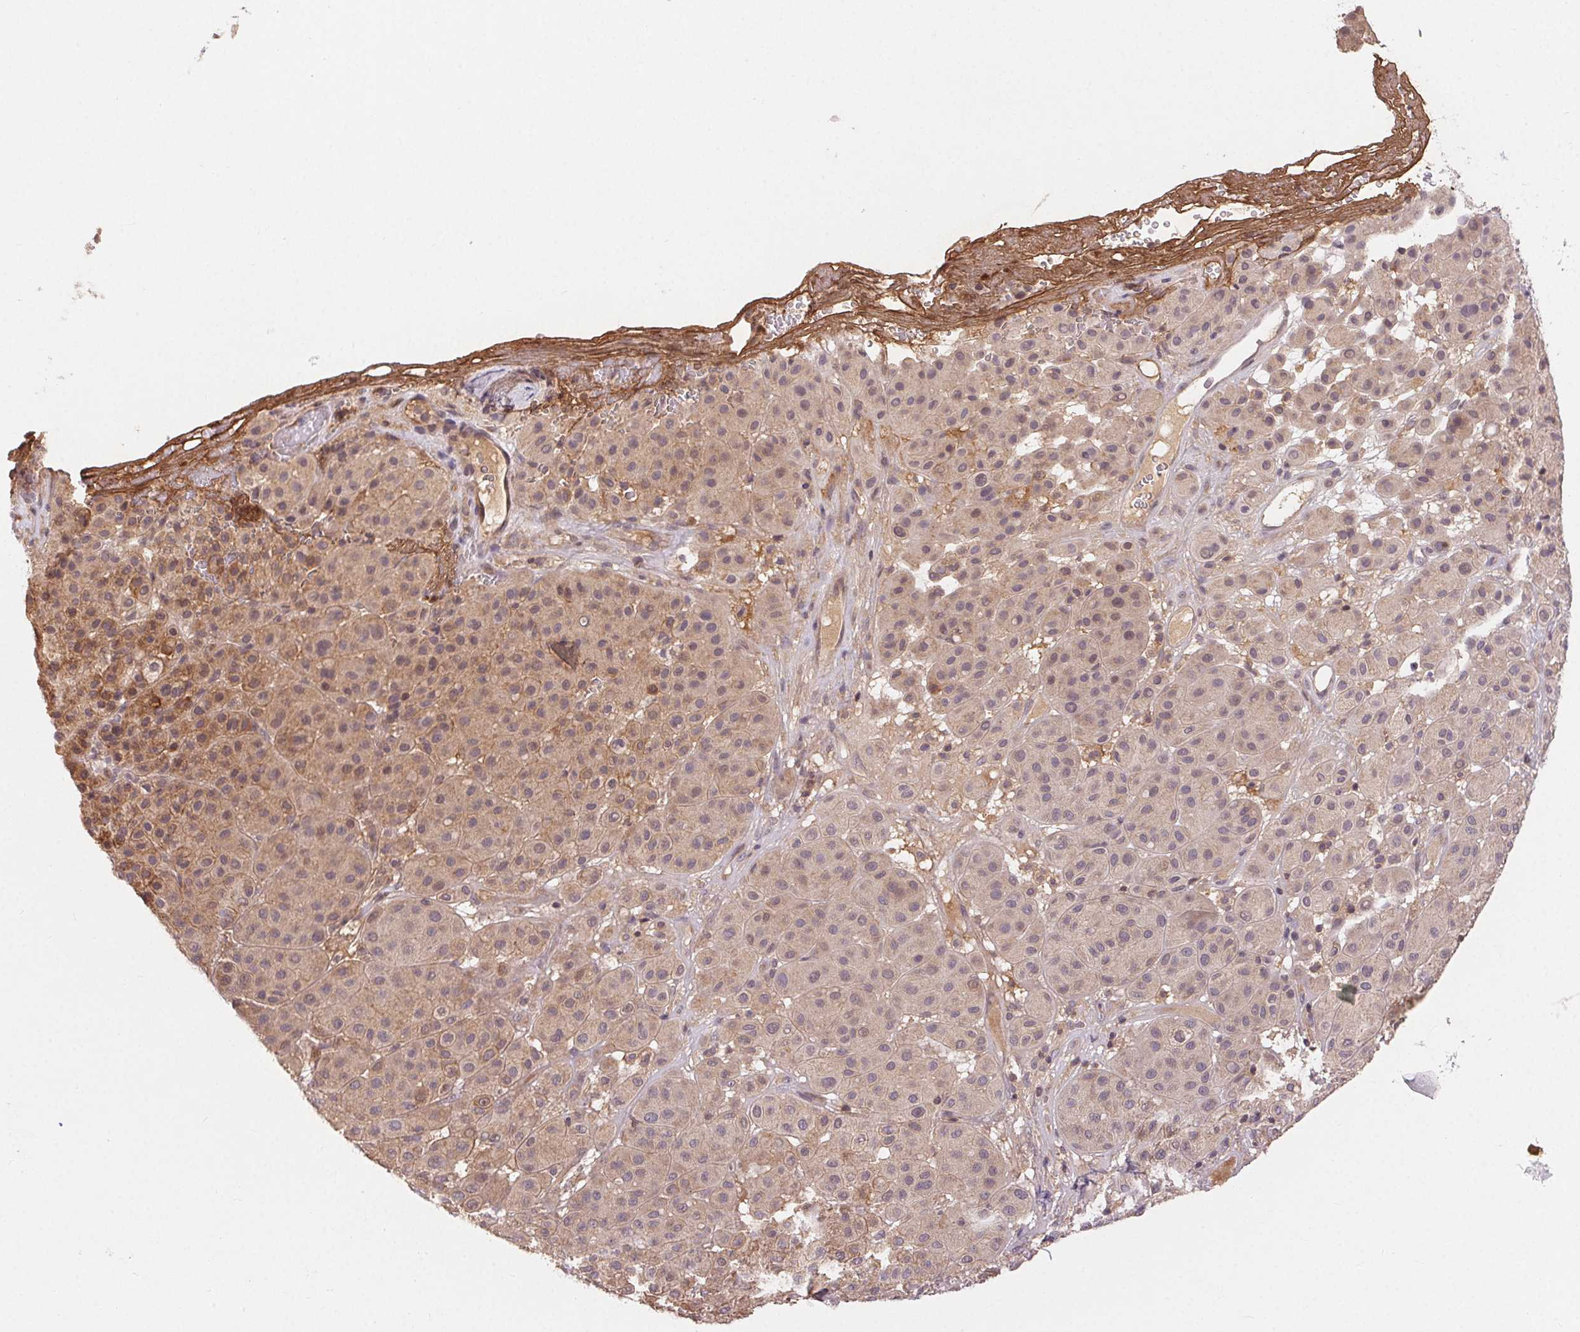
{"staining": {"intensity": "weak", "quantity": "25%-75%", "location": "cytoplasmic/membranous"}, "tissue": "melanoma", "cell_type": "Tumor cells", "image_type": "cancer", "snomed": [{"axis": "morphology", "description": "Malignant melanoma, Metastatic site"}, {"axis": "topography", "description": "Smooth muscle"}], "caption": "A brown stain shows weak cytoplasmic/membranous staining of a protein in malignant melanoma (metastatic site) tumor cells.", "gene": "MAPKAPK2", "patient": {"sex": "male", "age": 41}}